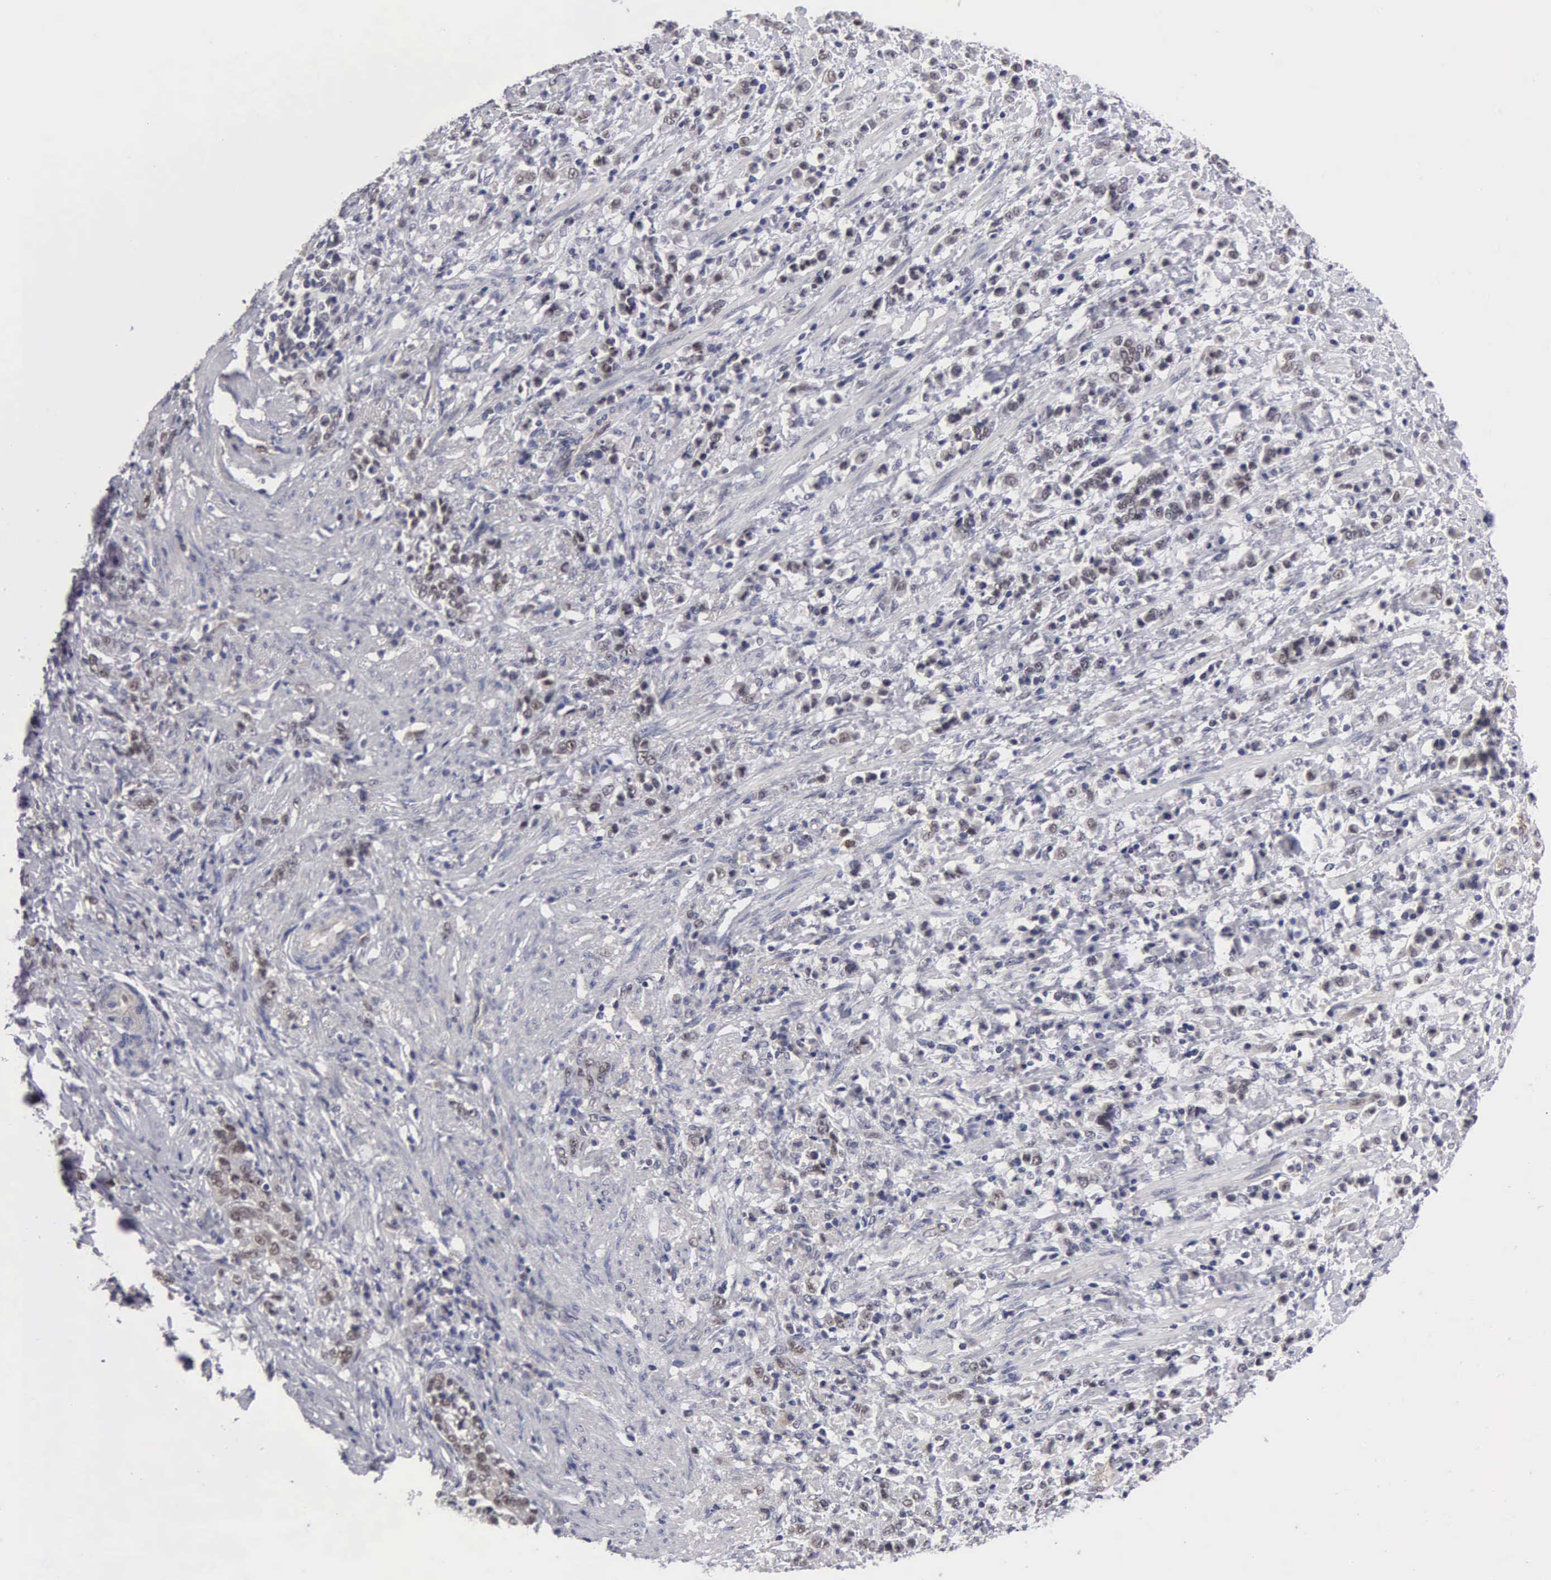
{"staining": {"intensity": "weak", "quantity": "<25%", "location": "nuclear"}, "tissue": "stomach cancer", "cell_type": "Tumor cells", "image_type": "cancer", "snomed": [{"axis": "morphology", "description": "Adenocarcinoma, NOS"}, {"axis": "topography", "description": "Stomach, lower"}], "caption": "Tumor cells are negative for protein expression in human adenocarcinoma (stomach).", "gene": "ZBTB33", "patient": {"sex": "male", "age": 88}}